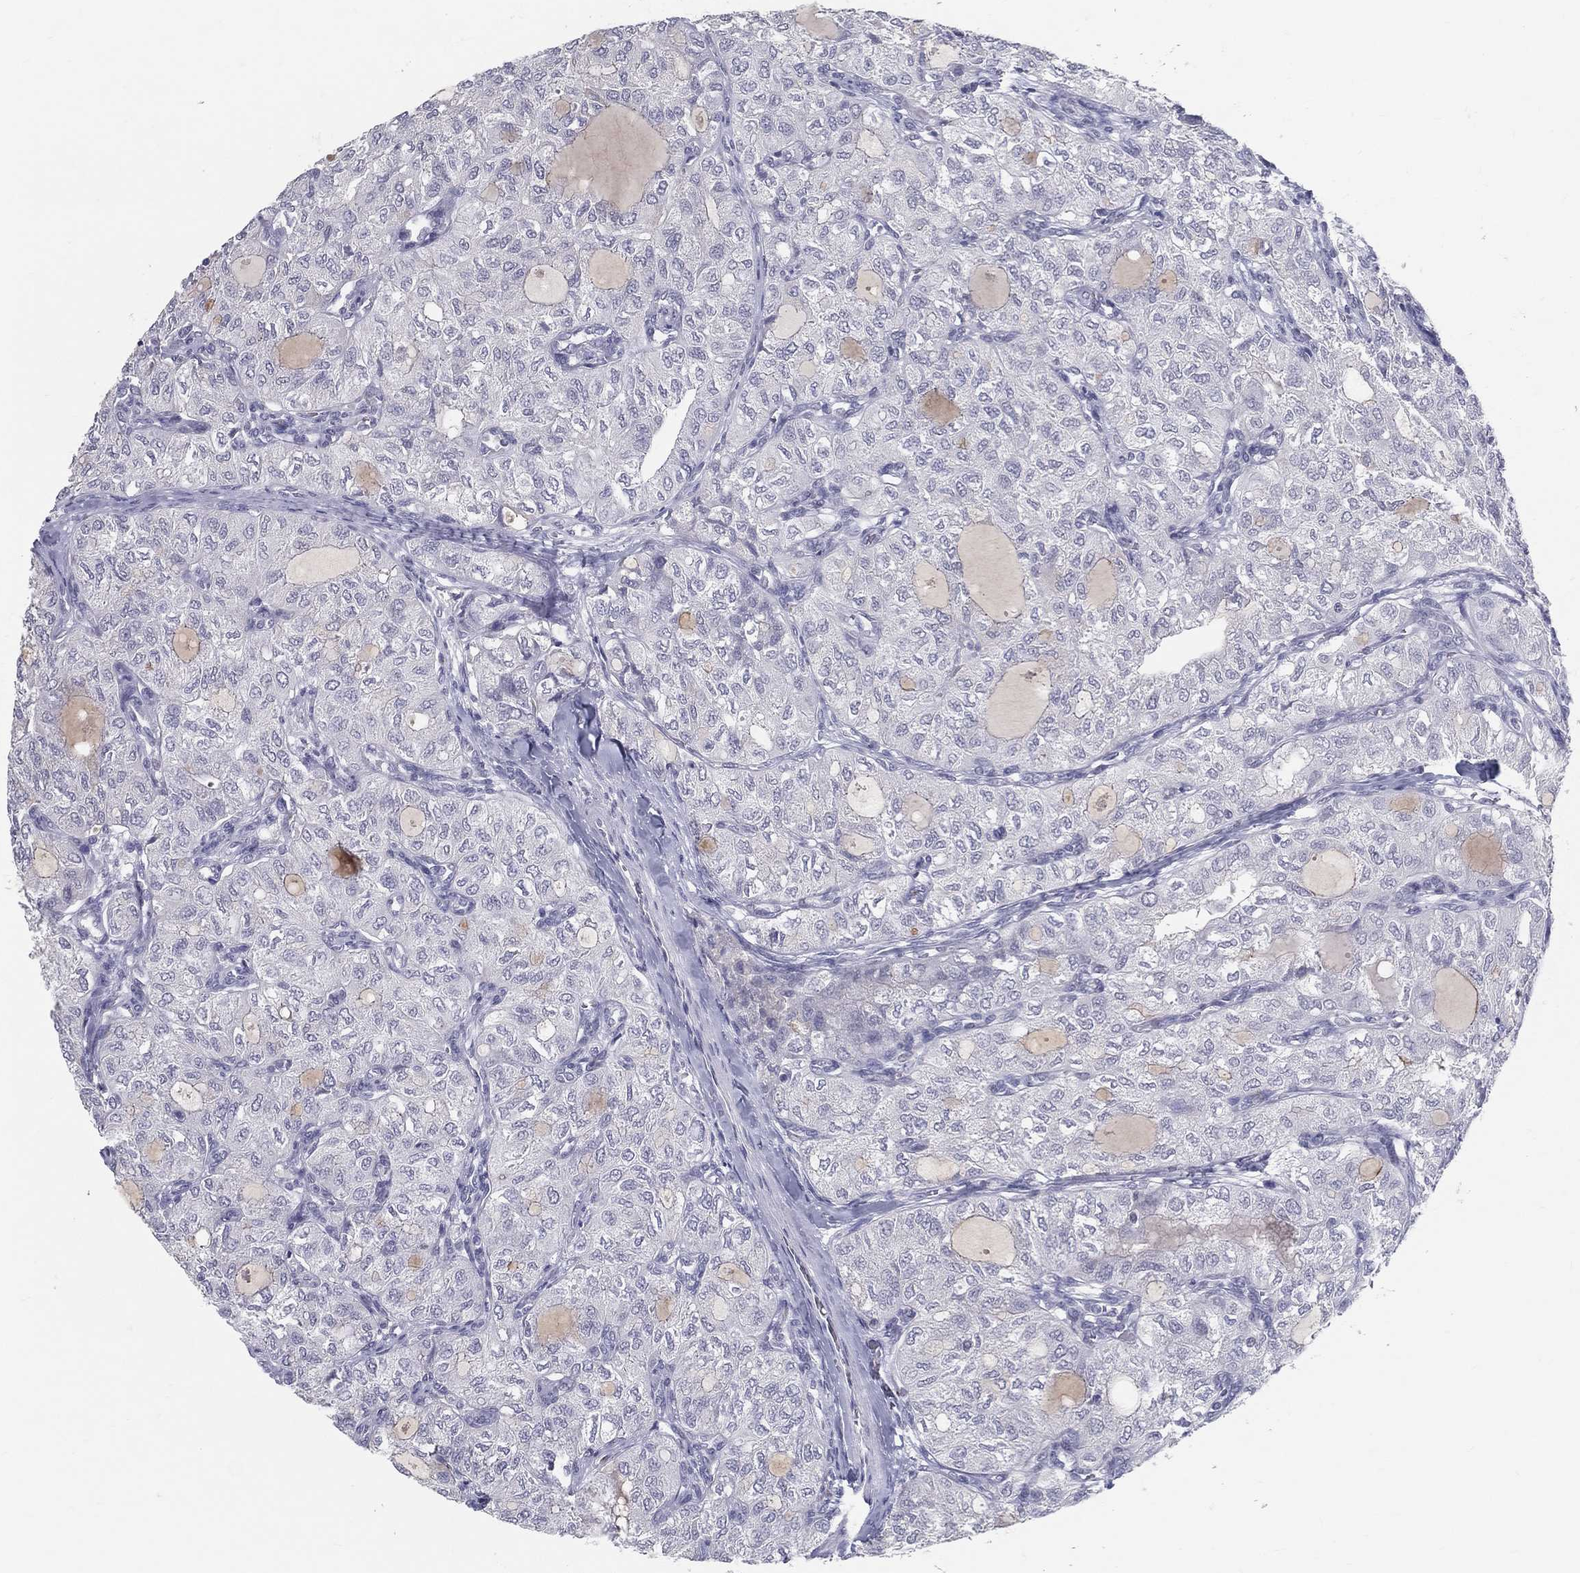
{"staining": {"intensity": "negative", "quantity": "none", "location": "none"}, "tissue": "thyroid cancer", "cell_type": "Tumor cells", "image_type": "cancer", "snomed": [{"axis": "morphology", "description": "Follicular adenoma carcinoma, NOS"}, {"axis": "topography", "description": "Thyroid gland"}], "caption": "Immunohistochemical staining of thyroid follicular adenoma carcinoma shows no significant positivity in tumor cells.", "gene": "ACE2", "patient": {"sex": "male", "age": 75}}